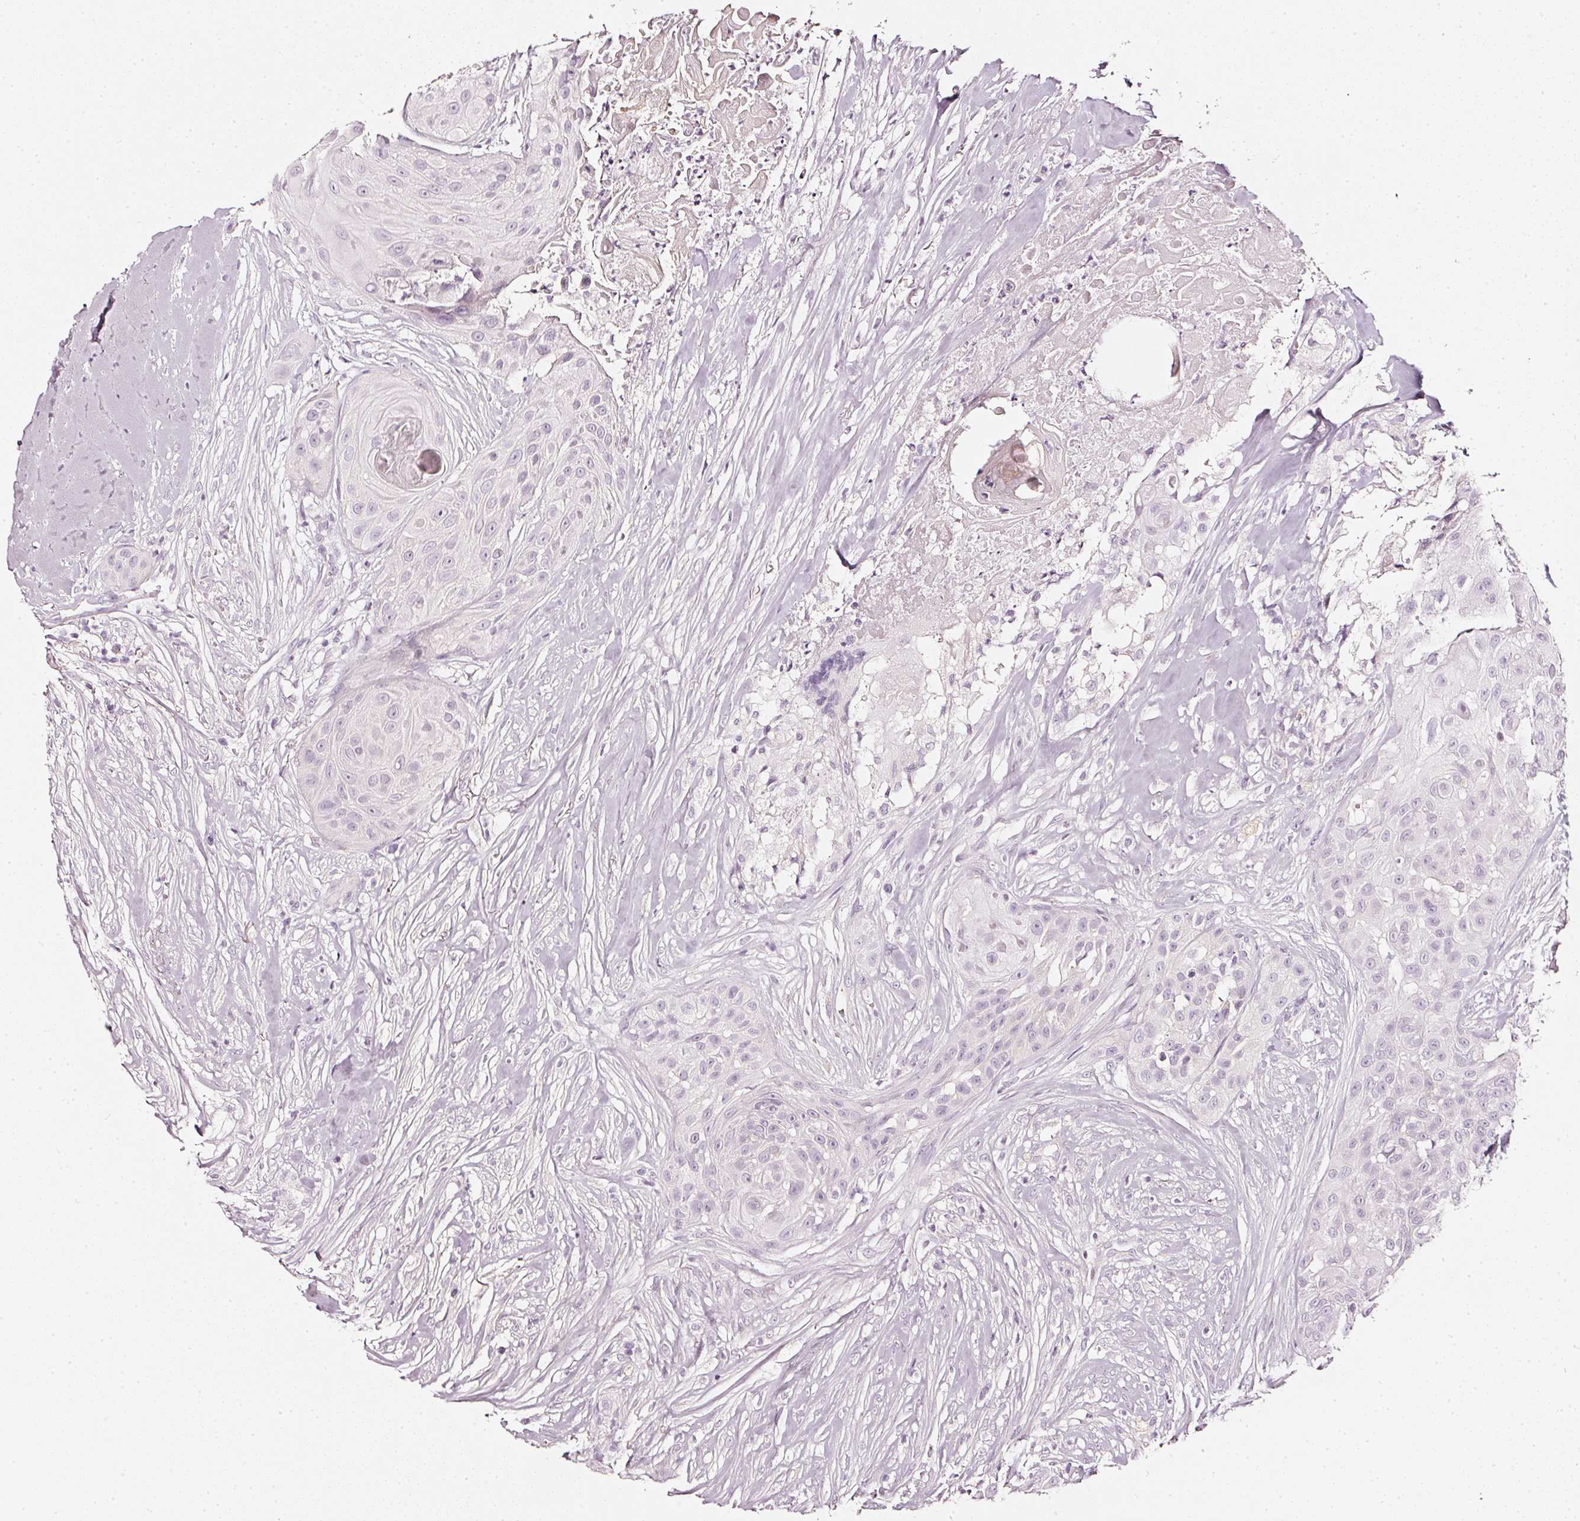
{"staining": {"intensity": "negative", "quantity": "none", "location": "none"}, "tissue": "head and neck cancer", "cell_type": "Tumor cells", "image_type": "cancer", "snomed": [{"axis": "morphology", "description": "Squamous cell carcinoma, NOS"}, {"axis": "topography", "description": "Head-Neck"}], "caption": "Squamous cell carcinoma (head and neck) was stained to show a protein in brown. There is no significant expression in tumor cells.", "gene": "CNP", "patient": {"sex": "male", "age": 83}}